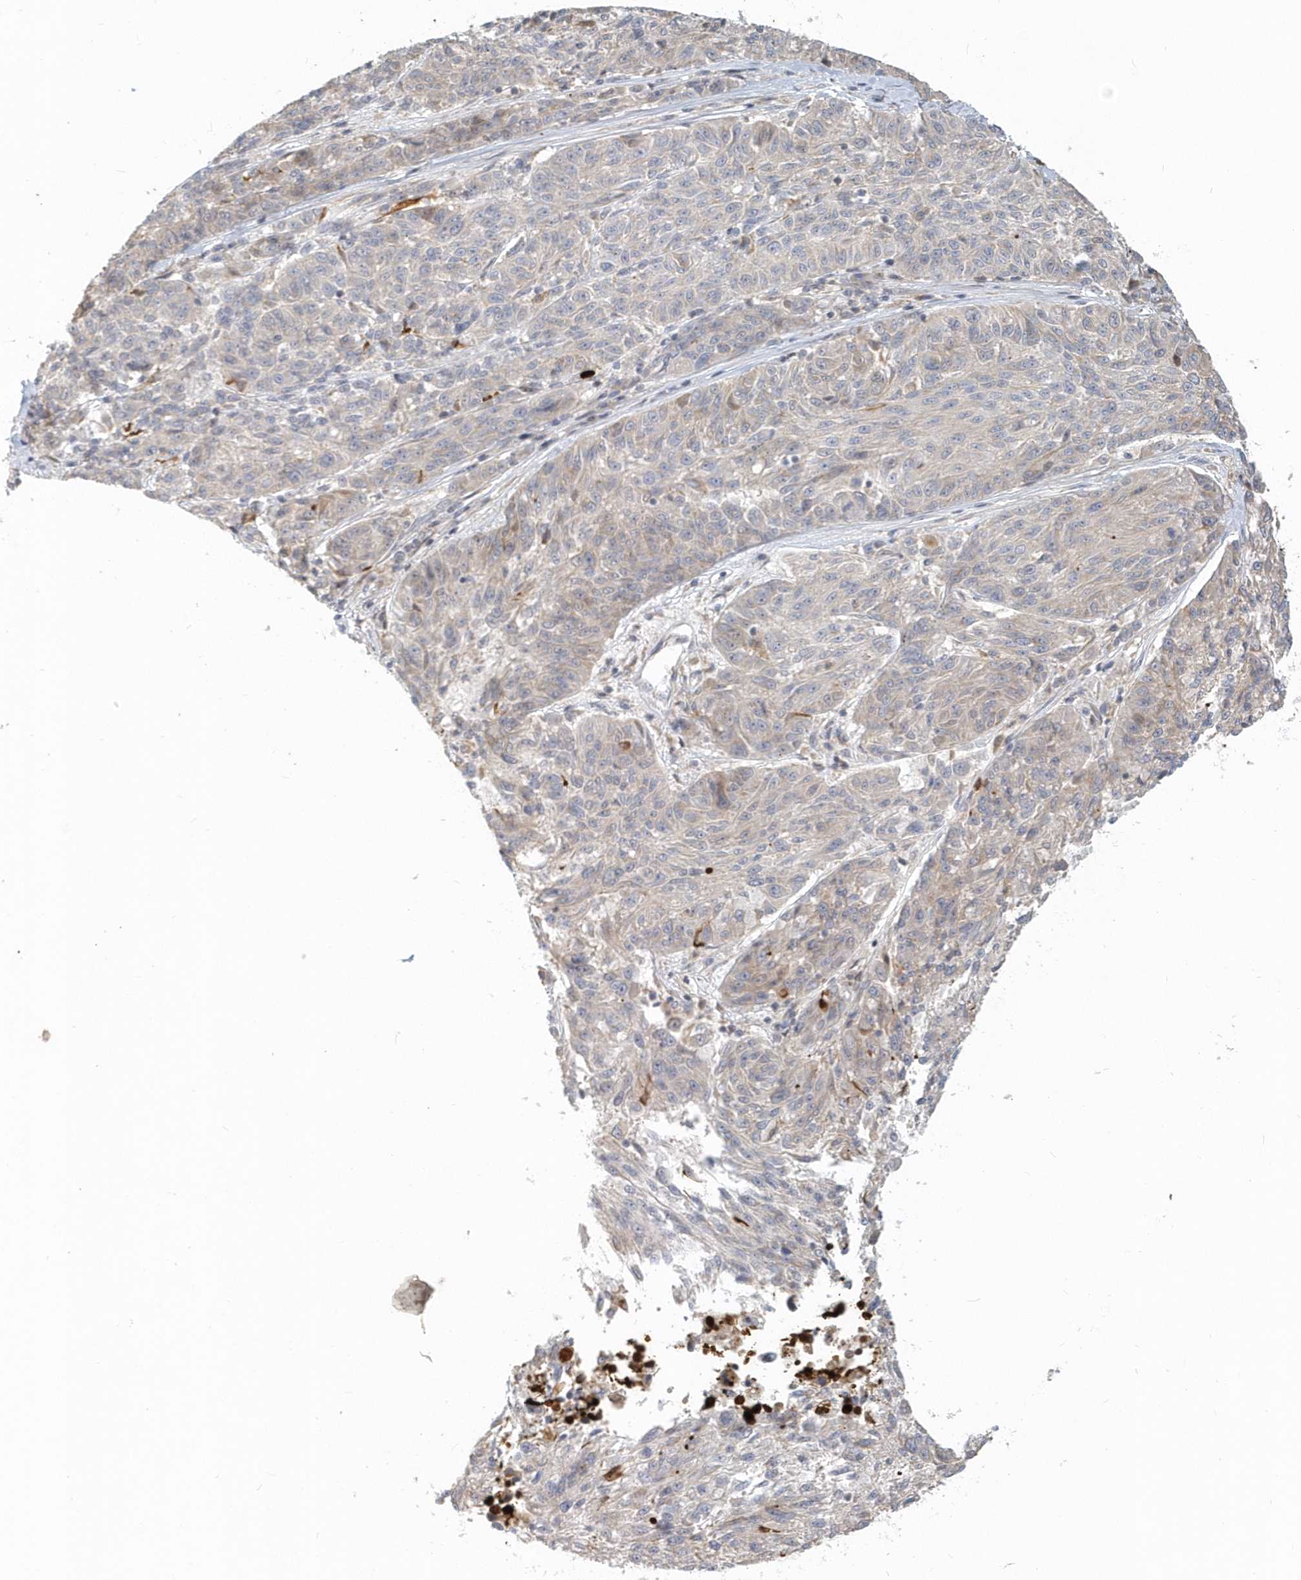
{"staining": {"intensity": "negative", "quantity": "none", "location": "none"}, "tissue": "melanoma", "cell_type": "Tumor cells", "image_type": "cancer", "snomed": [{"axis": "morphology", "description": "Malignant melanoma, NOS"}, {"axis": "topography", "description": "Skin"}], "caption": "Protein analysis of melanoma reveals no significant positivity in tumor cells. (DAB immunohistochemistry with hematoxylin counter stain).", "gene": "NAPB", "patient": {"sex": "male", "age": 53}}